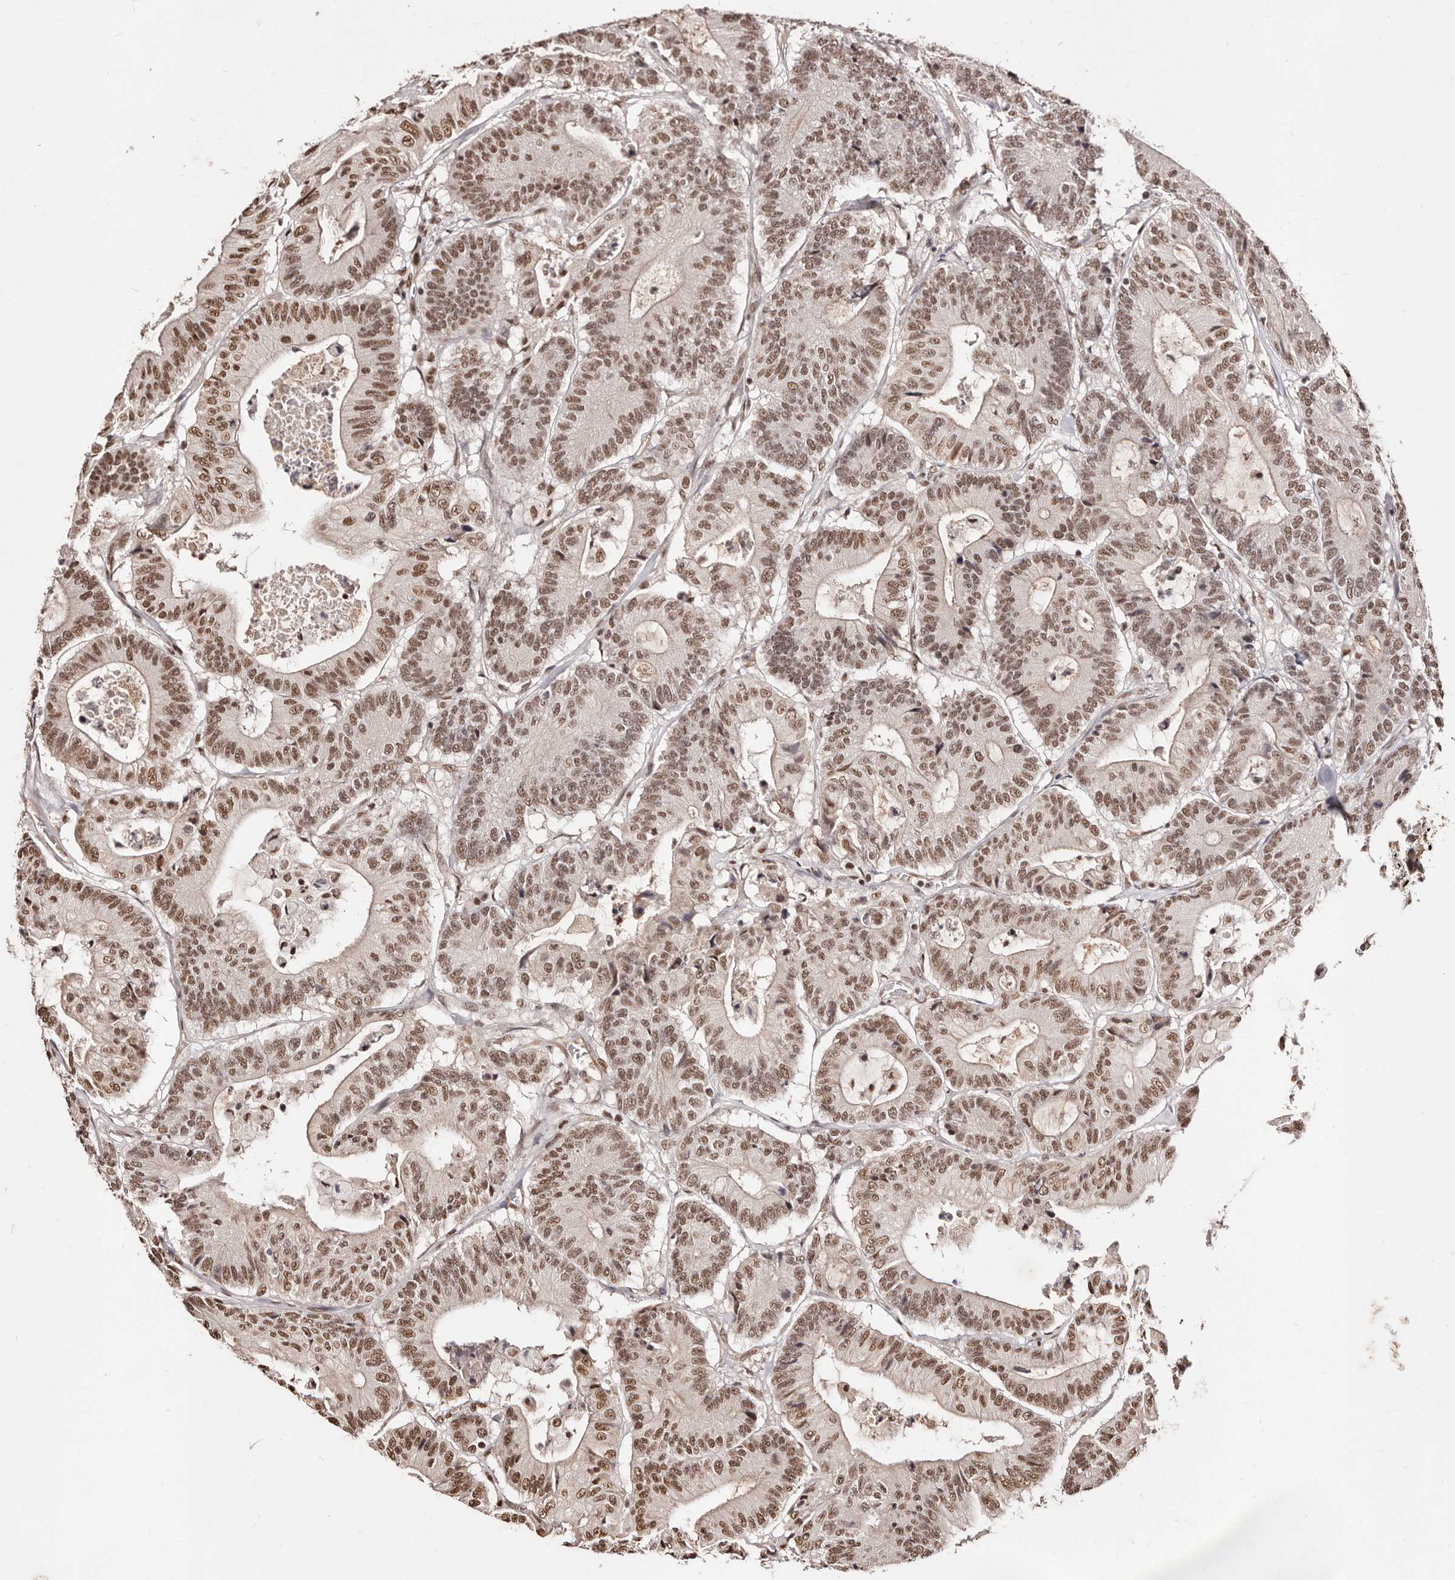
{"staining": {"intensity": "moderate", "quantity": ">75%", "location": "nuclear"}, "tissue": "colorectal cancer", "cell_type": "Tumor cells", "image_type": "cancer", "snomed": [{"axis": "morphology", "description": "Adenocarcinoma, NOS"}, {"axis": "topography", "description": "Colon"}], "caption": "About >75% of tumor cells in adenocarcinoma (colorectal) show moderate nuclear protein expression as visualized by brown immunohistochemical staining.", "gene": "BICRAL", "patient": {"sex": "female", "age": 84}}